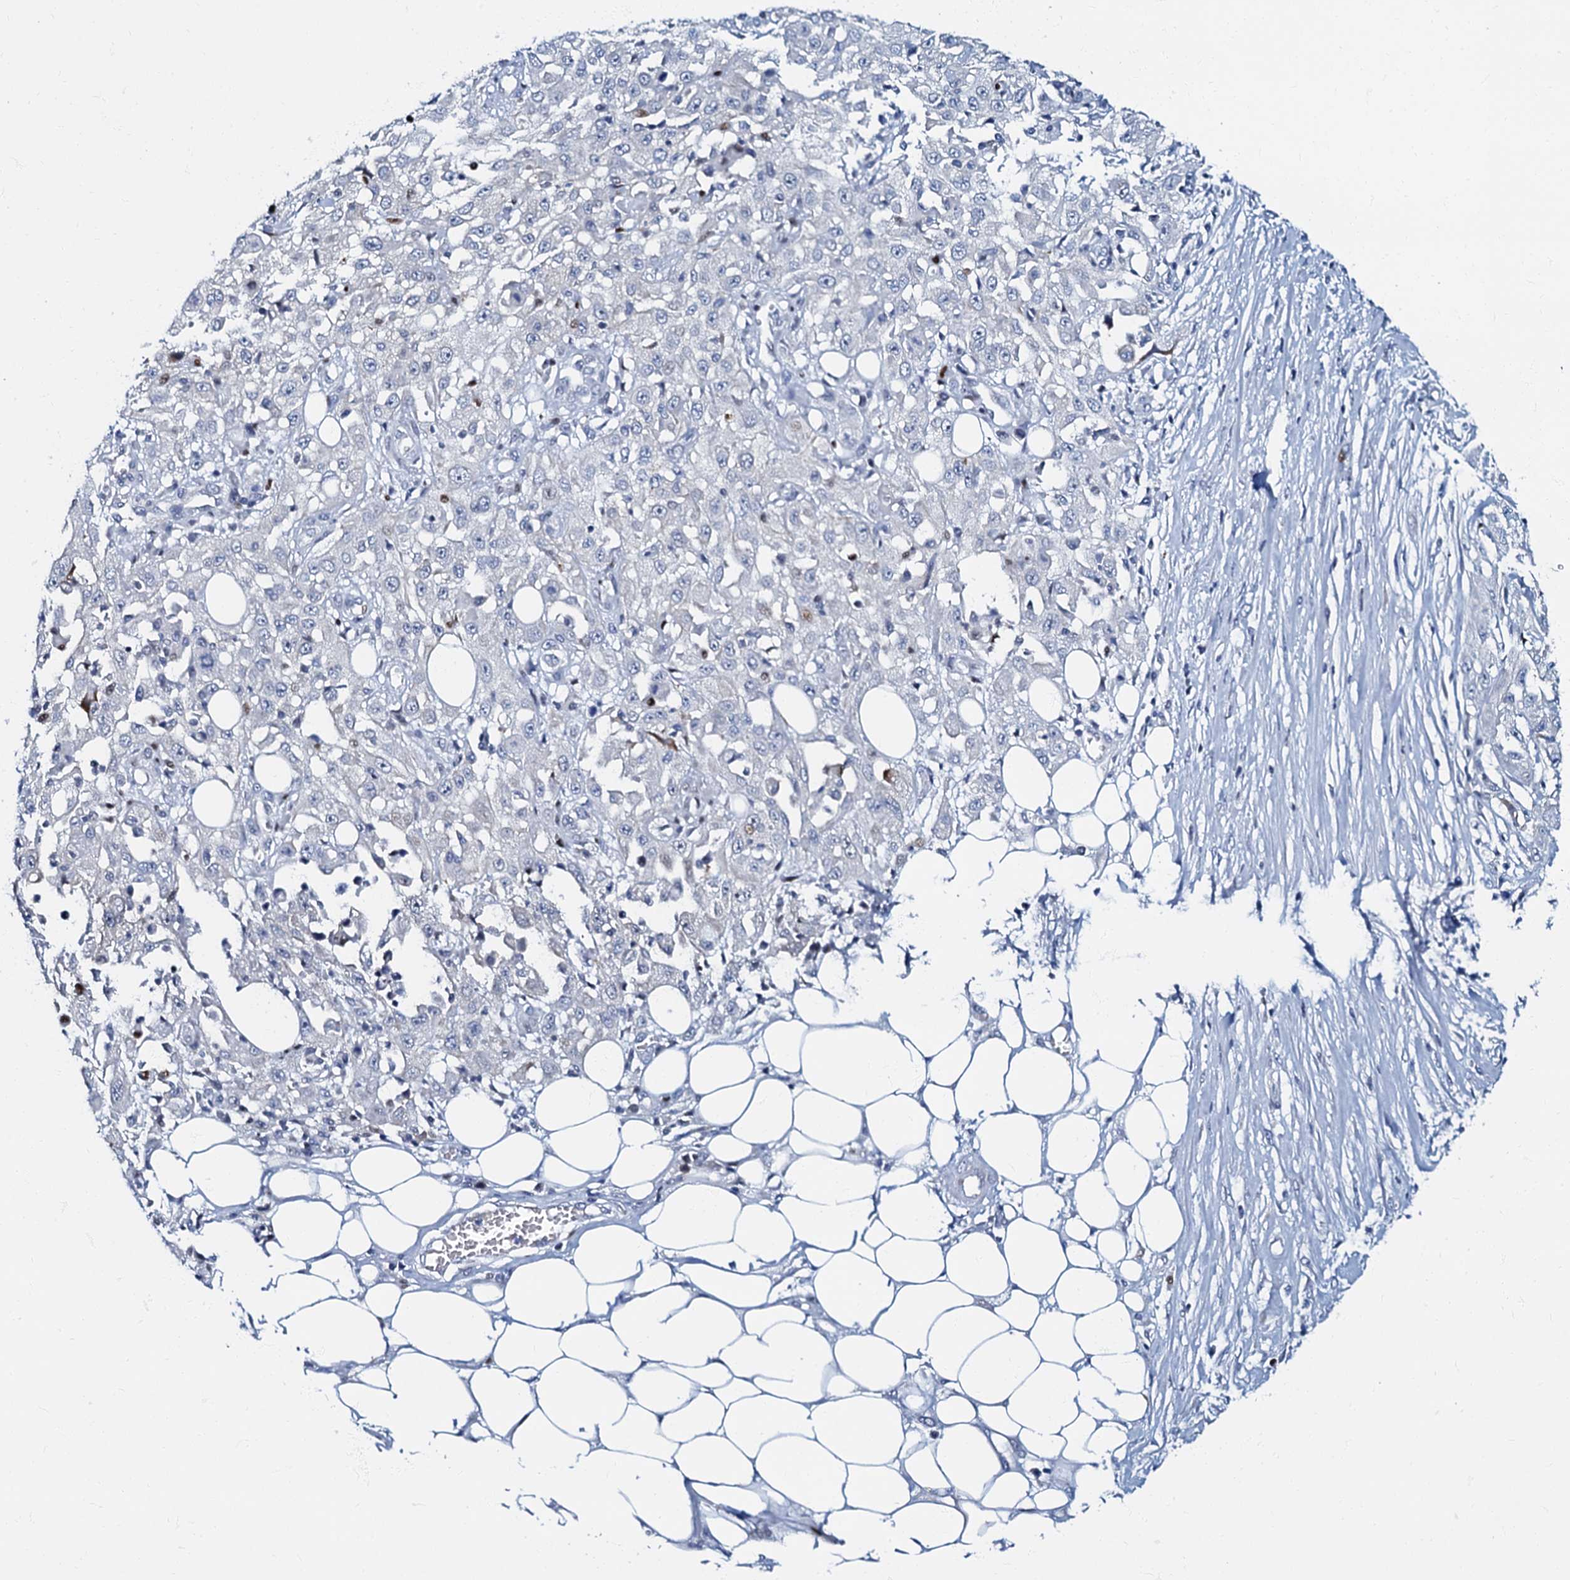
{"staining": {"intensity": "negative", "quantity": "none", "location": "none"}, "tissue": "skin cancer", "cell_type": "Tumor cells", "image_type": "cancer", "snomed": [{"axis": "morphology", "description": "Squamous cell carcinoma, NOS"}, {"axis": "morphology", "description": "Squamous cell carcinoma, metastatic, NOS"}, {"axis": "topography", "description": "Skin"}, {"axis": "topography", "description": "Lymph node"}], "caption": "Immunohistochemical staining of skin metastatic squamous cell carcinoma demonstrates no significant positivity in tumor cells. (Immunohistochemistry, brightfield microscopy, high magnification).", "gene": "MFSD5", "patient": {"sex": "male", "age": 75}}